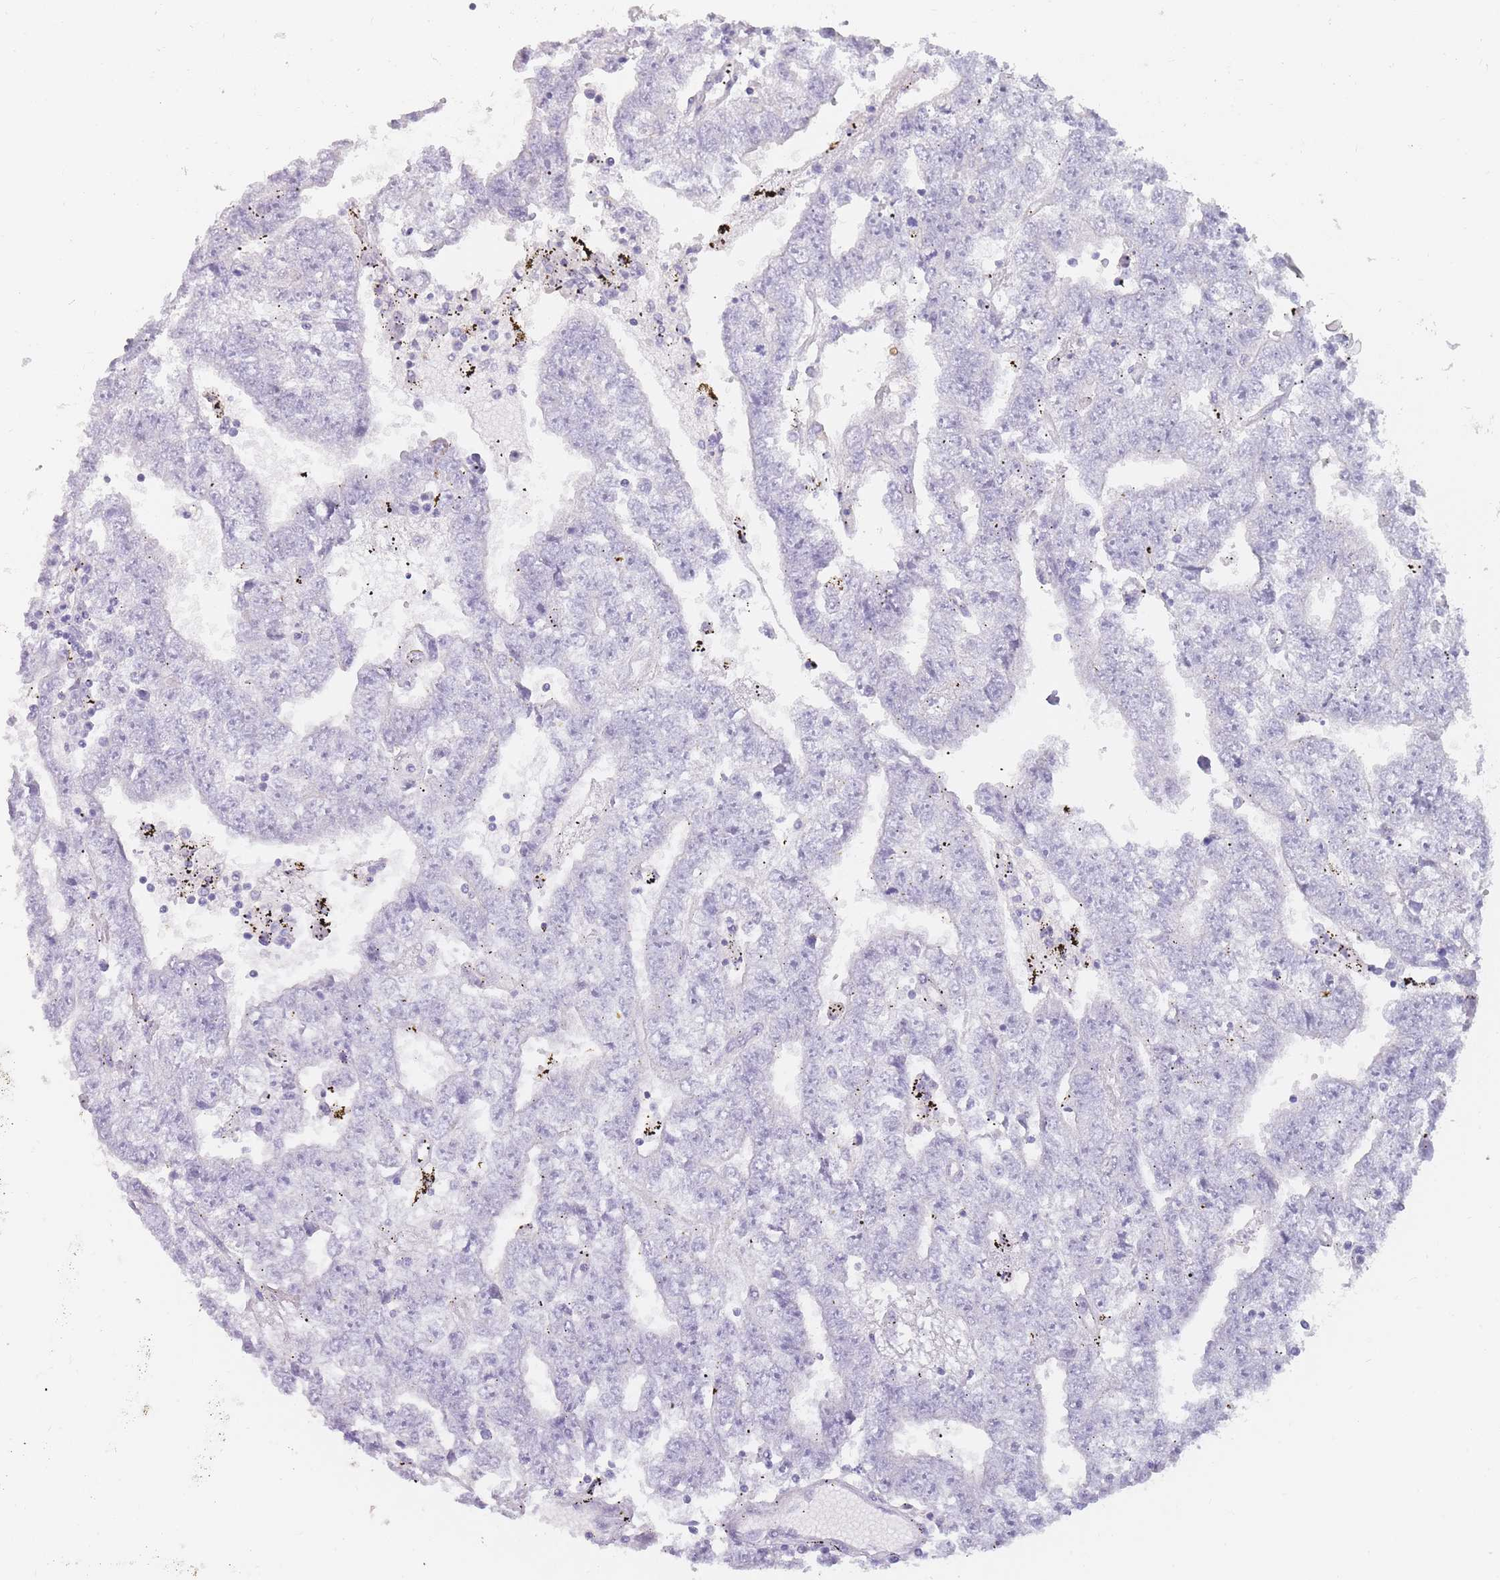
{"staining": {"intensity": "negative", "quantity": "none", "location": "none"}, "tissue": "testis cancer", "cell_type": "Tumor cells", "image_type": "cancer", "snomed": [{"axis": "morphology", "description": "Carcinoma, Embryonal, NOS"}, {"axis": "topography", "description": "Testis"}], "caption": "An immunohistochemistry histopathology image of testis cancer is shown. There is no staining in tumor cells of testis cancer. Brightfield microscopy of immunohistochemistry (IHC) stained with DAB (brown) and hematoxylin (blue), captured at high magnification.", "gene": "PRG4", "patient": {"sex": "male", "age": 25}}